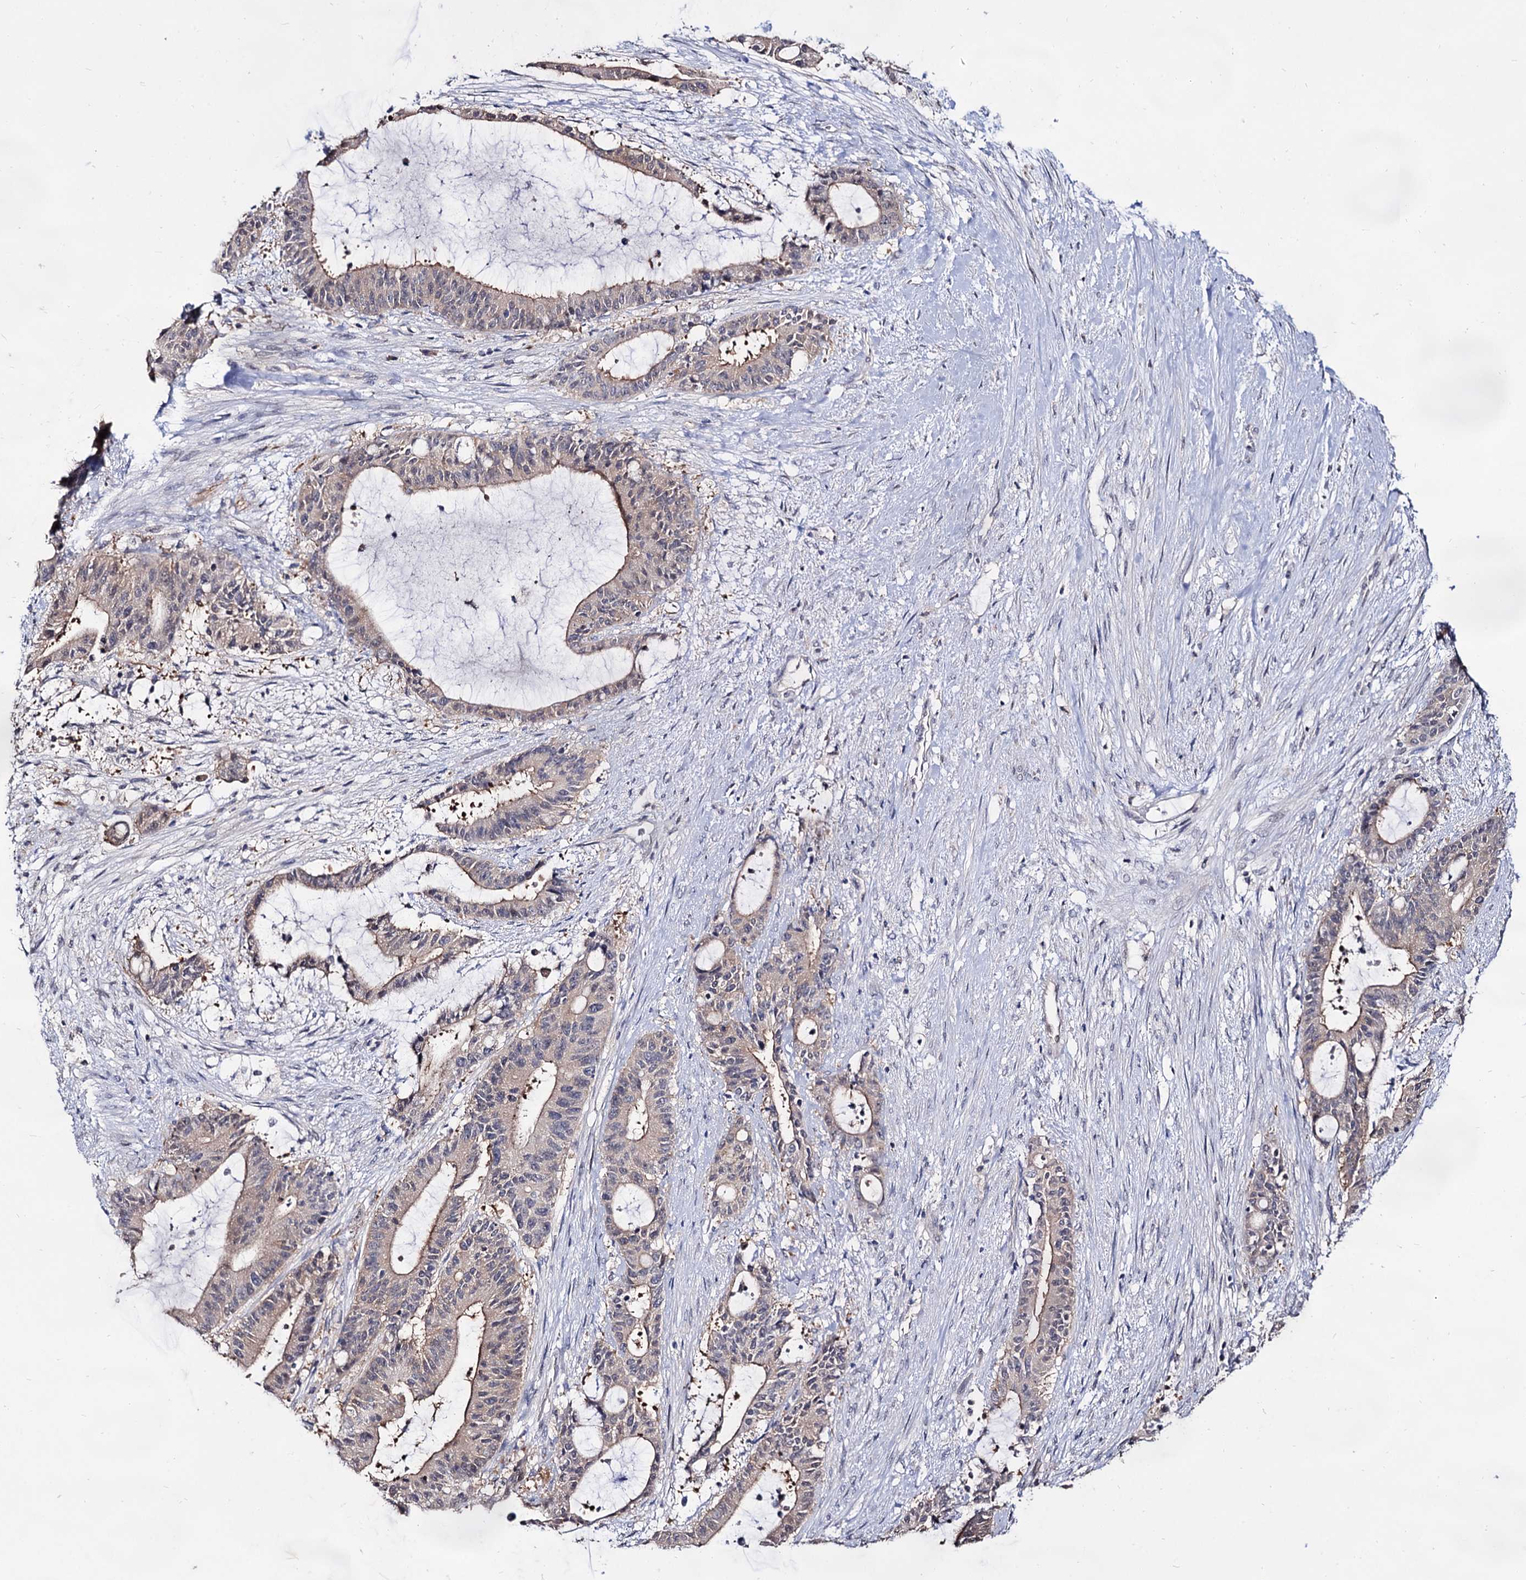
{"staining": {"intensity": "weak", "quantity": "25%-75%", "location": "cytoplasmic/membranous"}, "tissue": "liver cancer", "cell_type": "Tumor cells", "image_type": "cancer", "snomed": [{"axis": "morphology", "description": "Normal tissue, NOS"}, {"axis": "morphology", "description": "Cholangiocarcinoma"}, {"axis": "topography", "description": "Liver"}, {"axis": "topography", "description": "Peripheral nerve tissue"}], "caption": "A low amount of weak cytoplasmic/membranous expression is appreciated in about 25%-75% of tumor cells in liver cancer tissue.", "gene": "ARFIP2", "patient": {"sex": "female", "age": 73}}